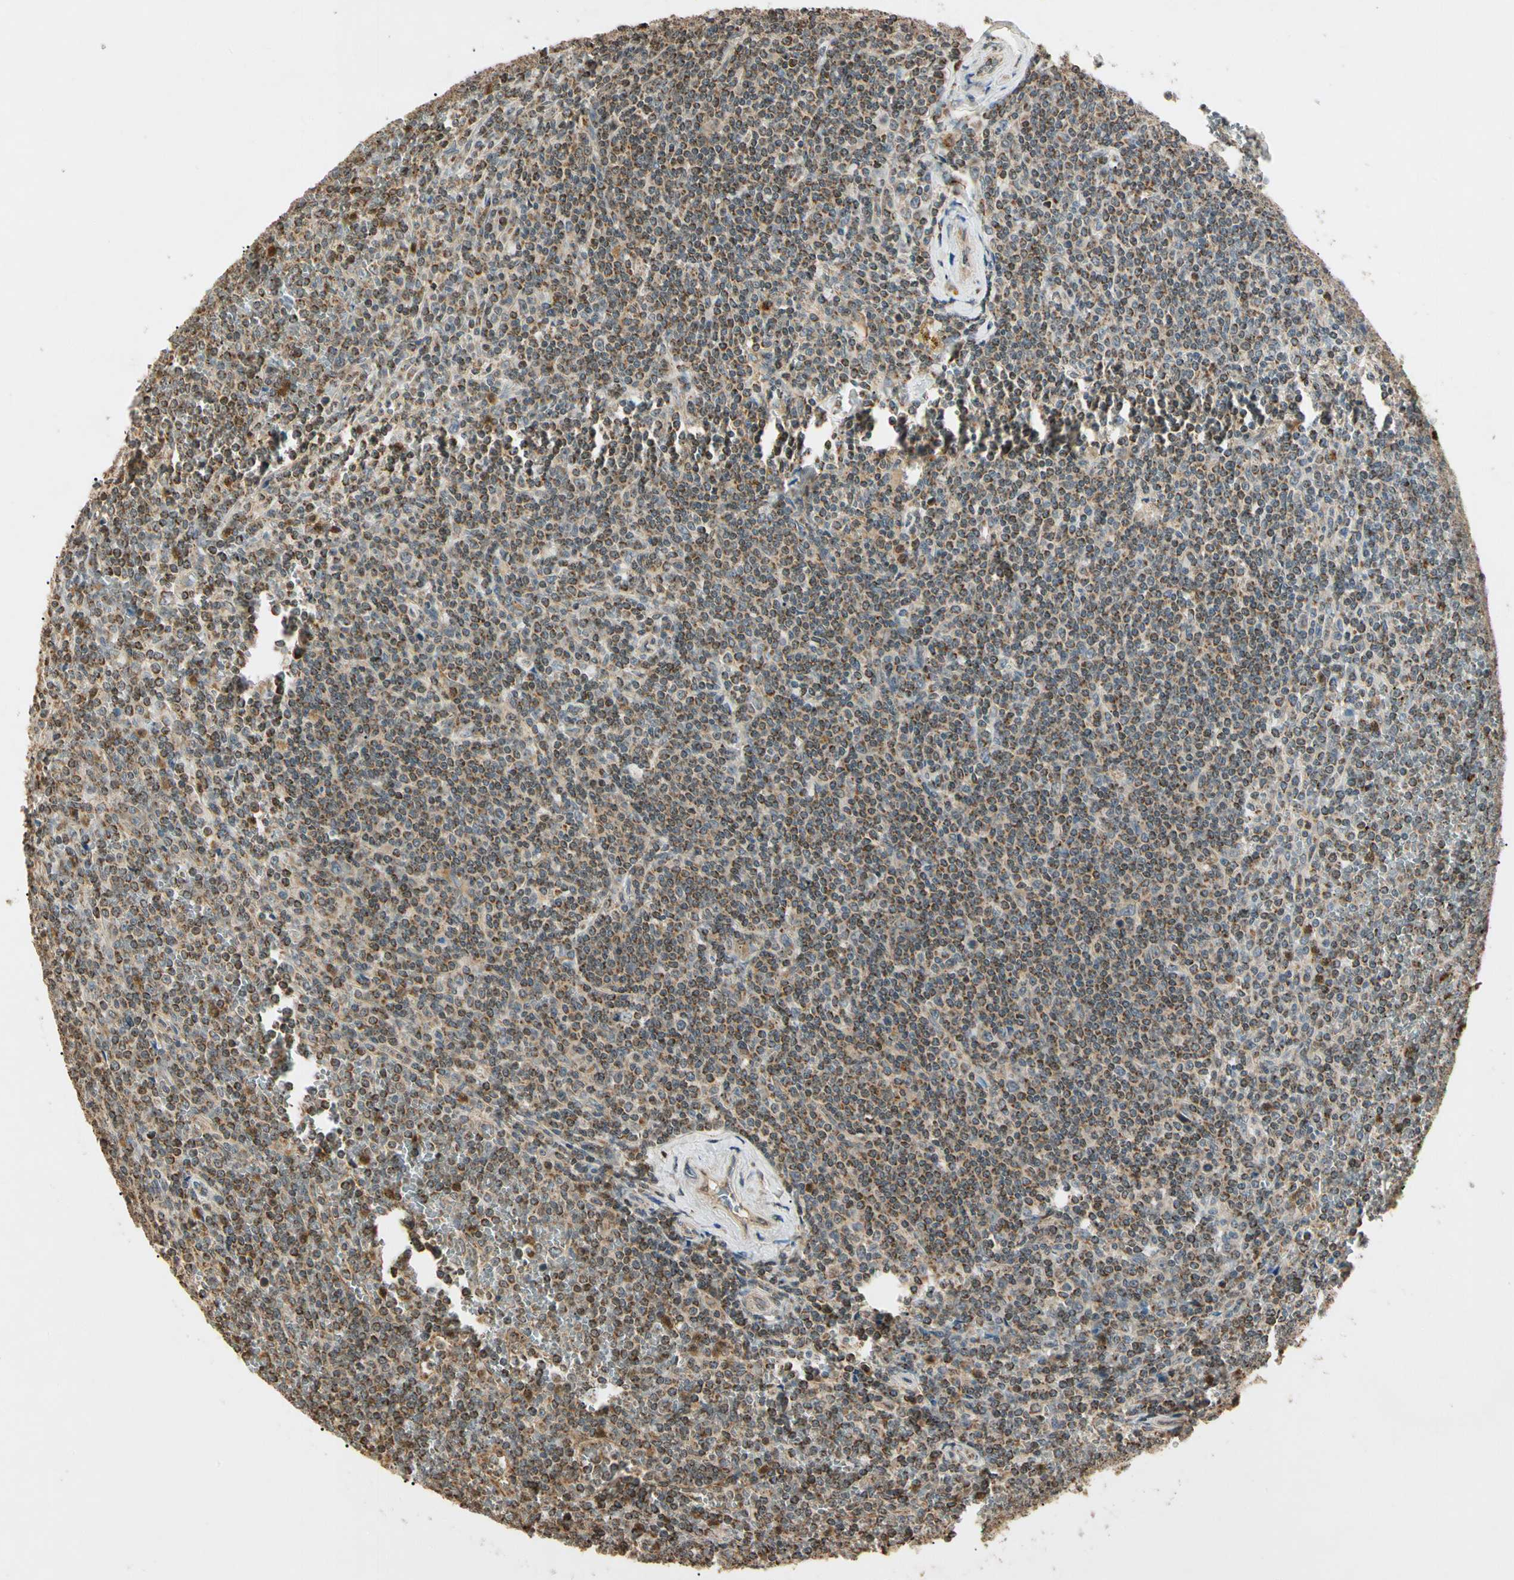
{"staining": {"intensity": "weak", "quantity": ">75%", "location": "cytoplasmic/membranous,nuclear"}, "tissue": "lymphoma", "cell_type": "Tumor cells", "image_type": "cancer", "snomed": [{"axis": "morphology", "description": "Malignant lymphoma, non-Hodgkin's type, Low grade"}, {"axis": "topography", "description": "Spleen"}], "caption": "Protein analysis of low-grade malignant lymphoma, non-Hodgkin's type tissue reveals weak cytoplasmic/membranous and nuclear expression in approximately >75% of tumor cells. Immunohistochemistry stains the protein in brown and the nuclei are stained blue.", "gene": "PRDX5", "patient": {"sex": "female", "age": 19}}